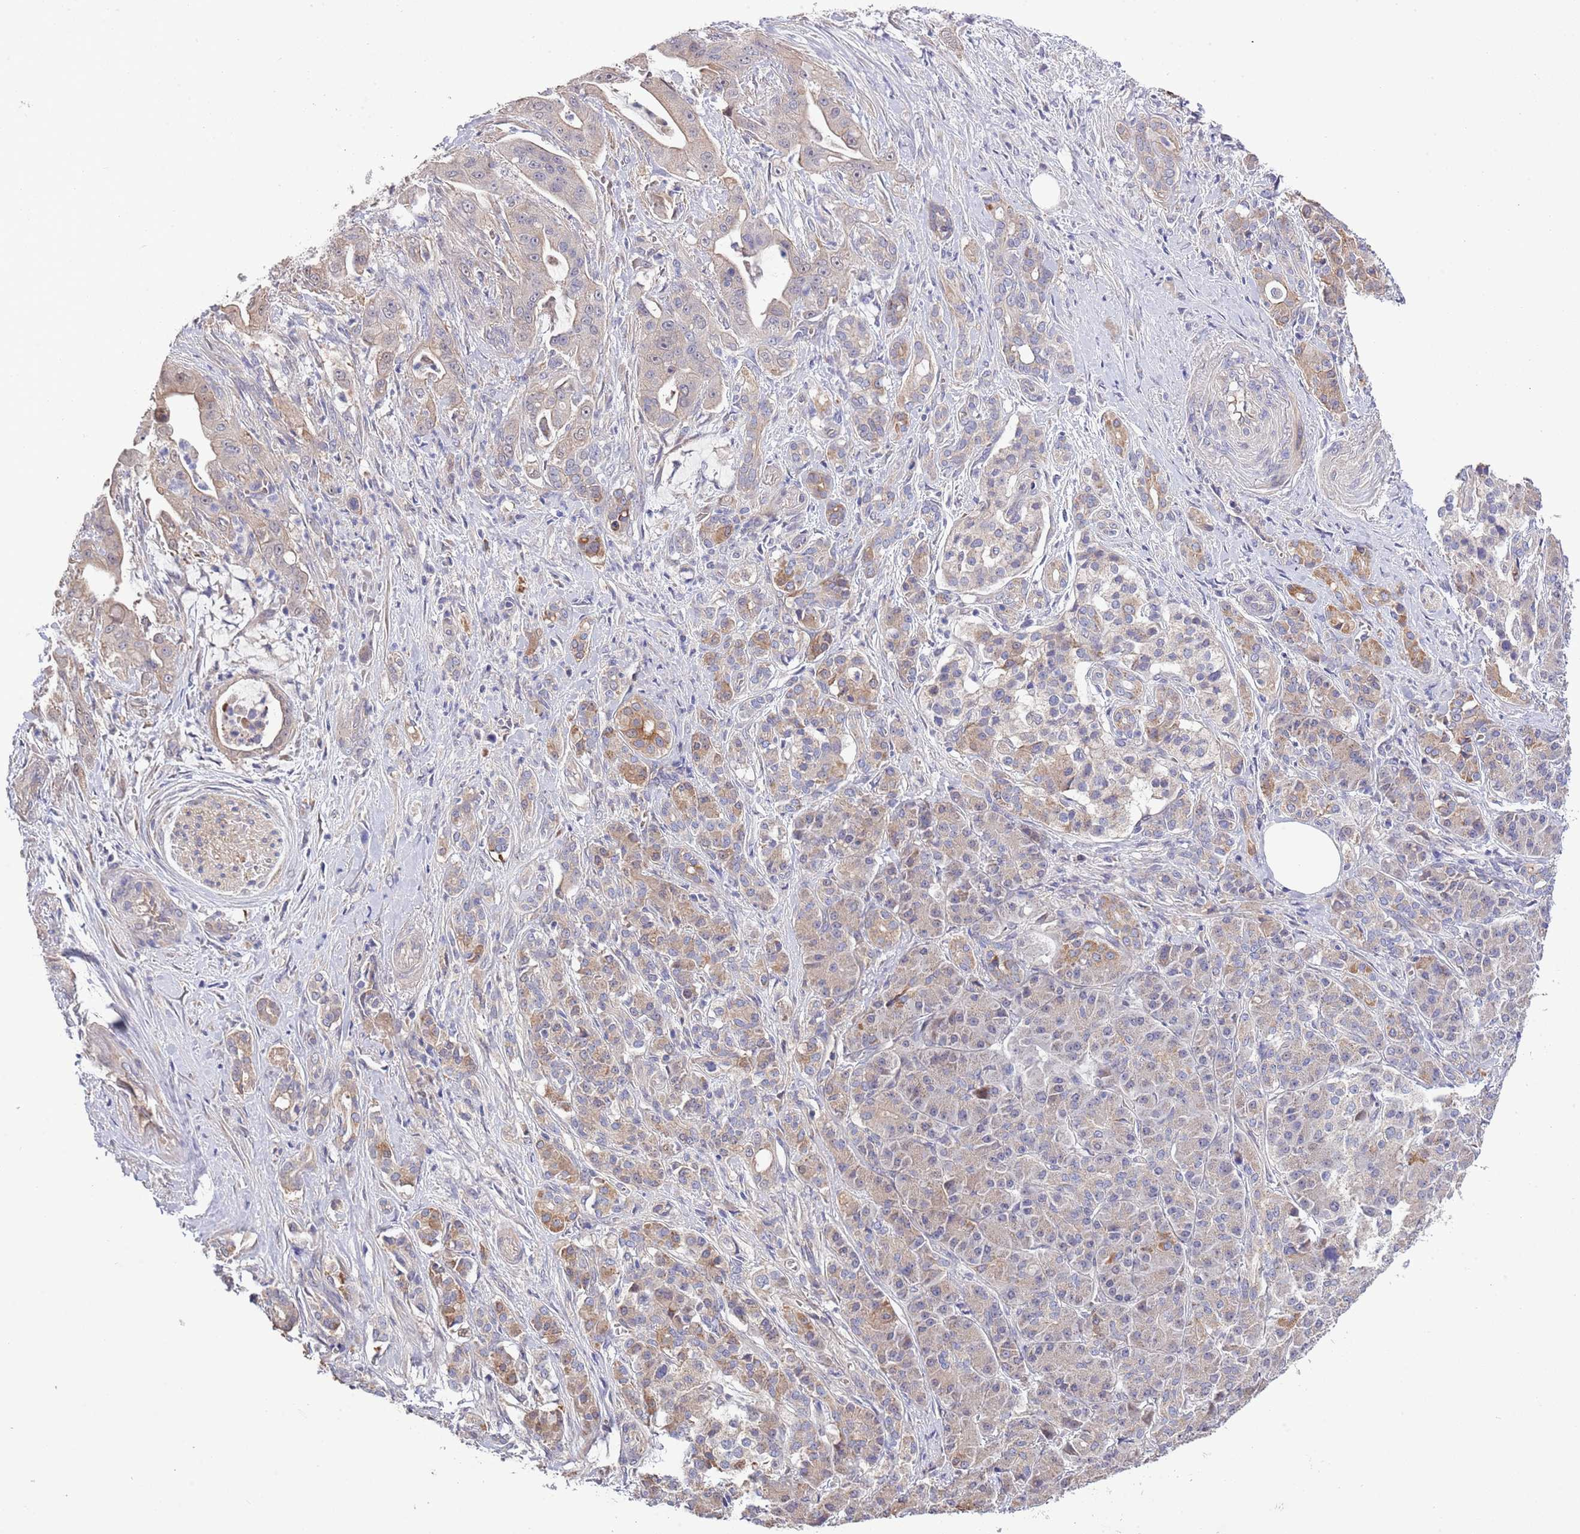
{"staining": {"intensity": "weak", "quantity": "25%-75%", "location": "cytoplasmic/membranous"}, "tissue": "pancreatic cancer", "cell_type": "Tumor cells", "image_type": "cancer", "snomed": [{"axis": "morphology", "description": "Adenocarcinoma, NOS"}, {"axis": "topography", "description": "Pancreas"}], "caption": "Human pancreatic adenocarcinoma stained with a brown dye shows weak cytoplasmic/membranous positive staining in about 25%-75% of tumor cells.", "gene": "LIPJ", "patient": {"sex": "male", "age": 57}}